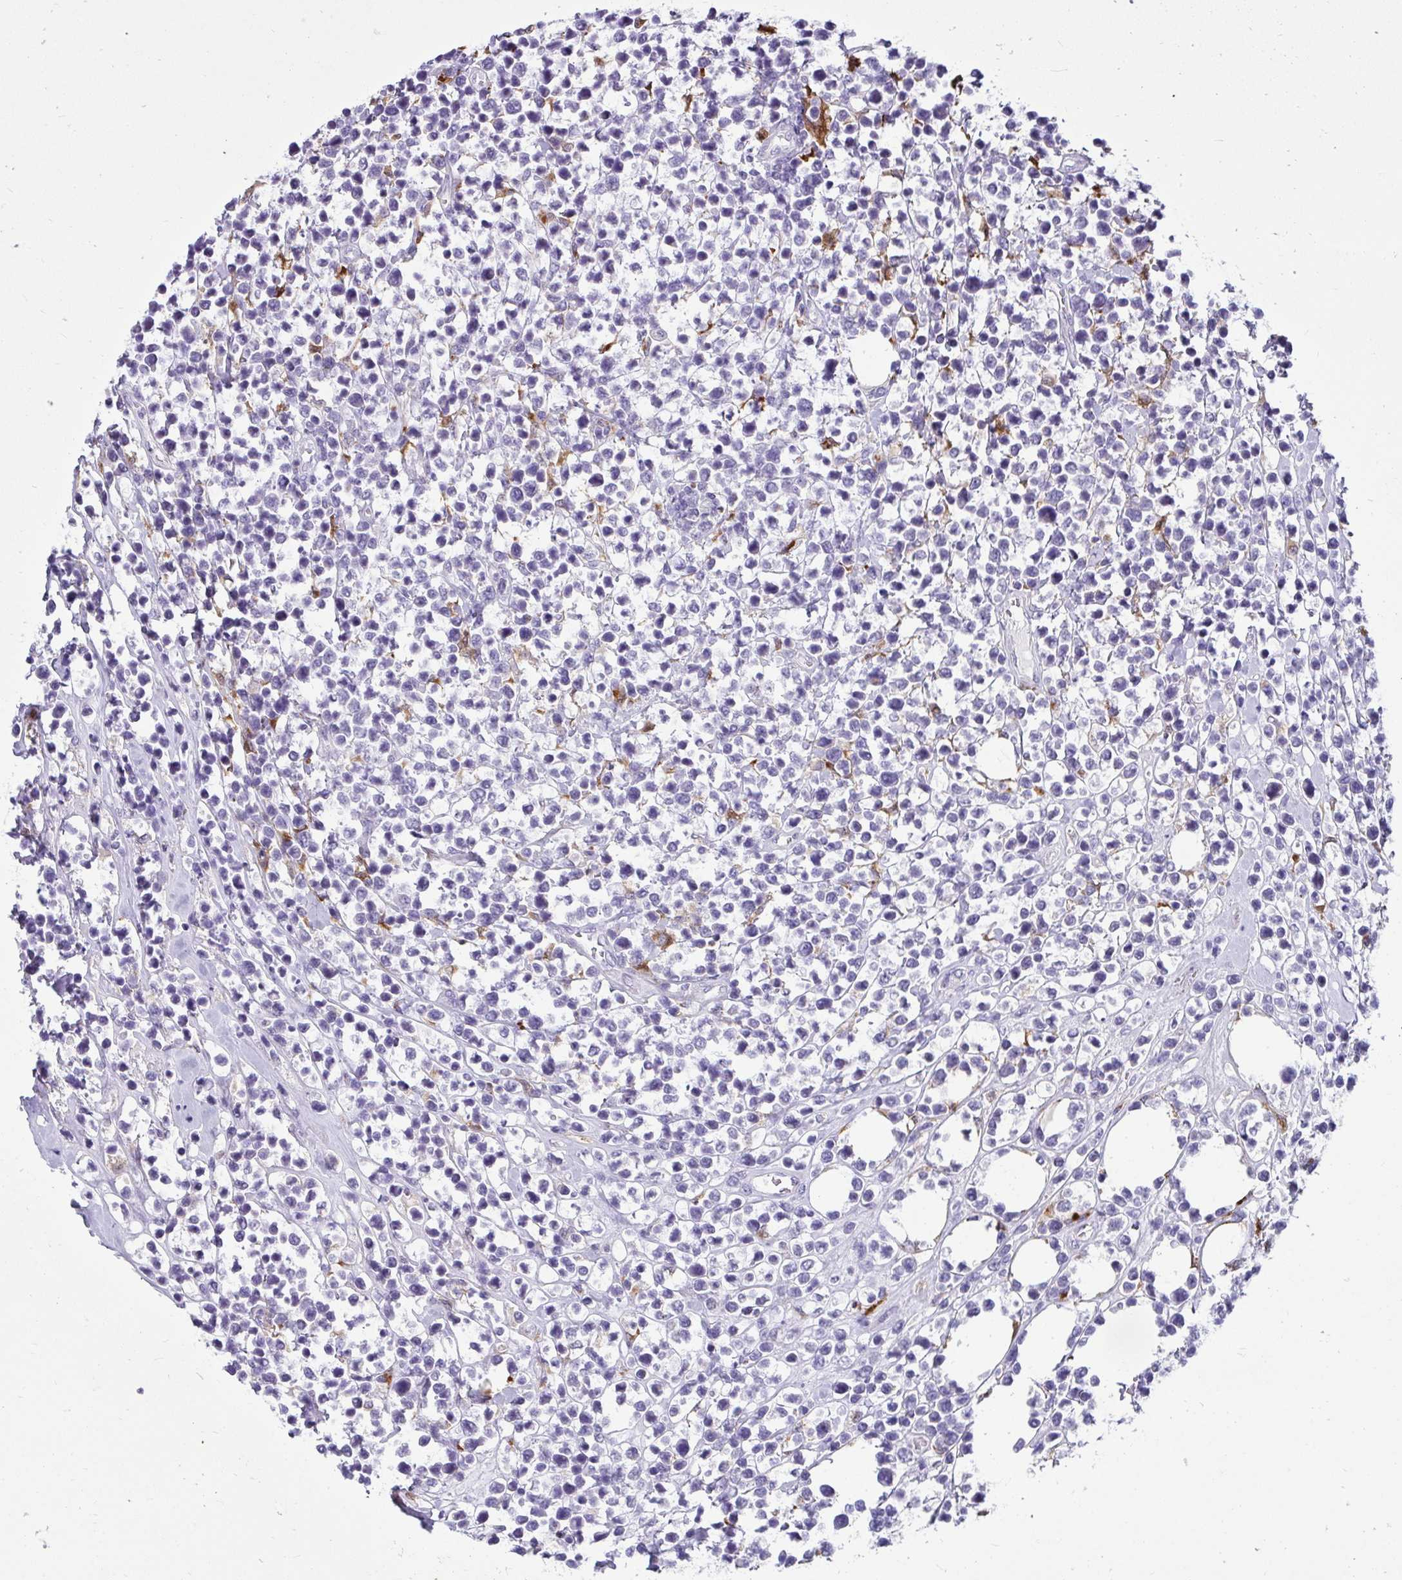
{"staining": {"intensity": "negative", "quantity": "none", "location": "none"}, "tissue": "lymphoma", "cell_type": "Tumor cells", "image_type": "cancer", "snomed": [{"axis": "morphology", "description": "Malignant lymphoma, non-Hodgkin's type, High grade"}, {"axis": "topography", "description": "Soft tissue"}], "caption": "This is an immunohistochemistry (IHC) image of human lymphoma. There is no expression in tumor cells.", "gene": "CTSZ", "patient": {"sex": "female", "age": 56}}